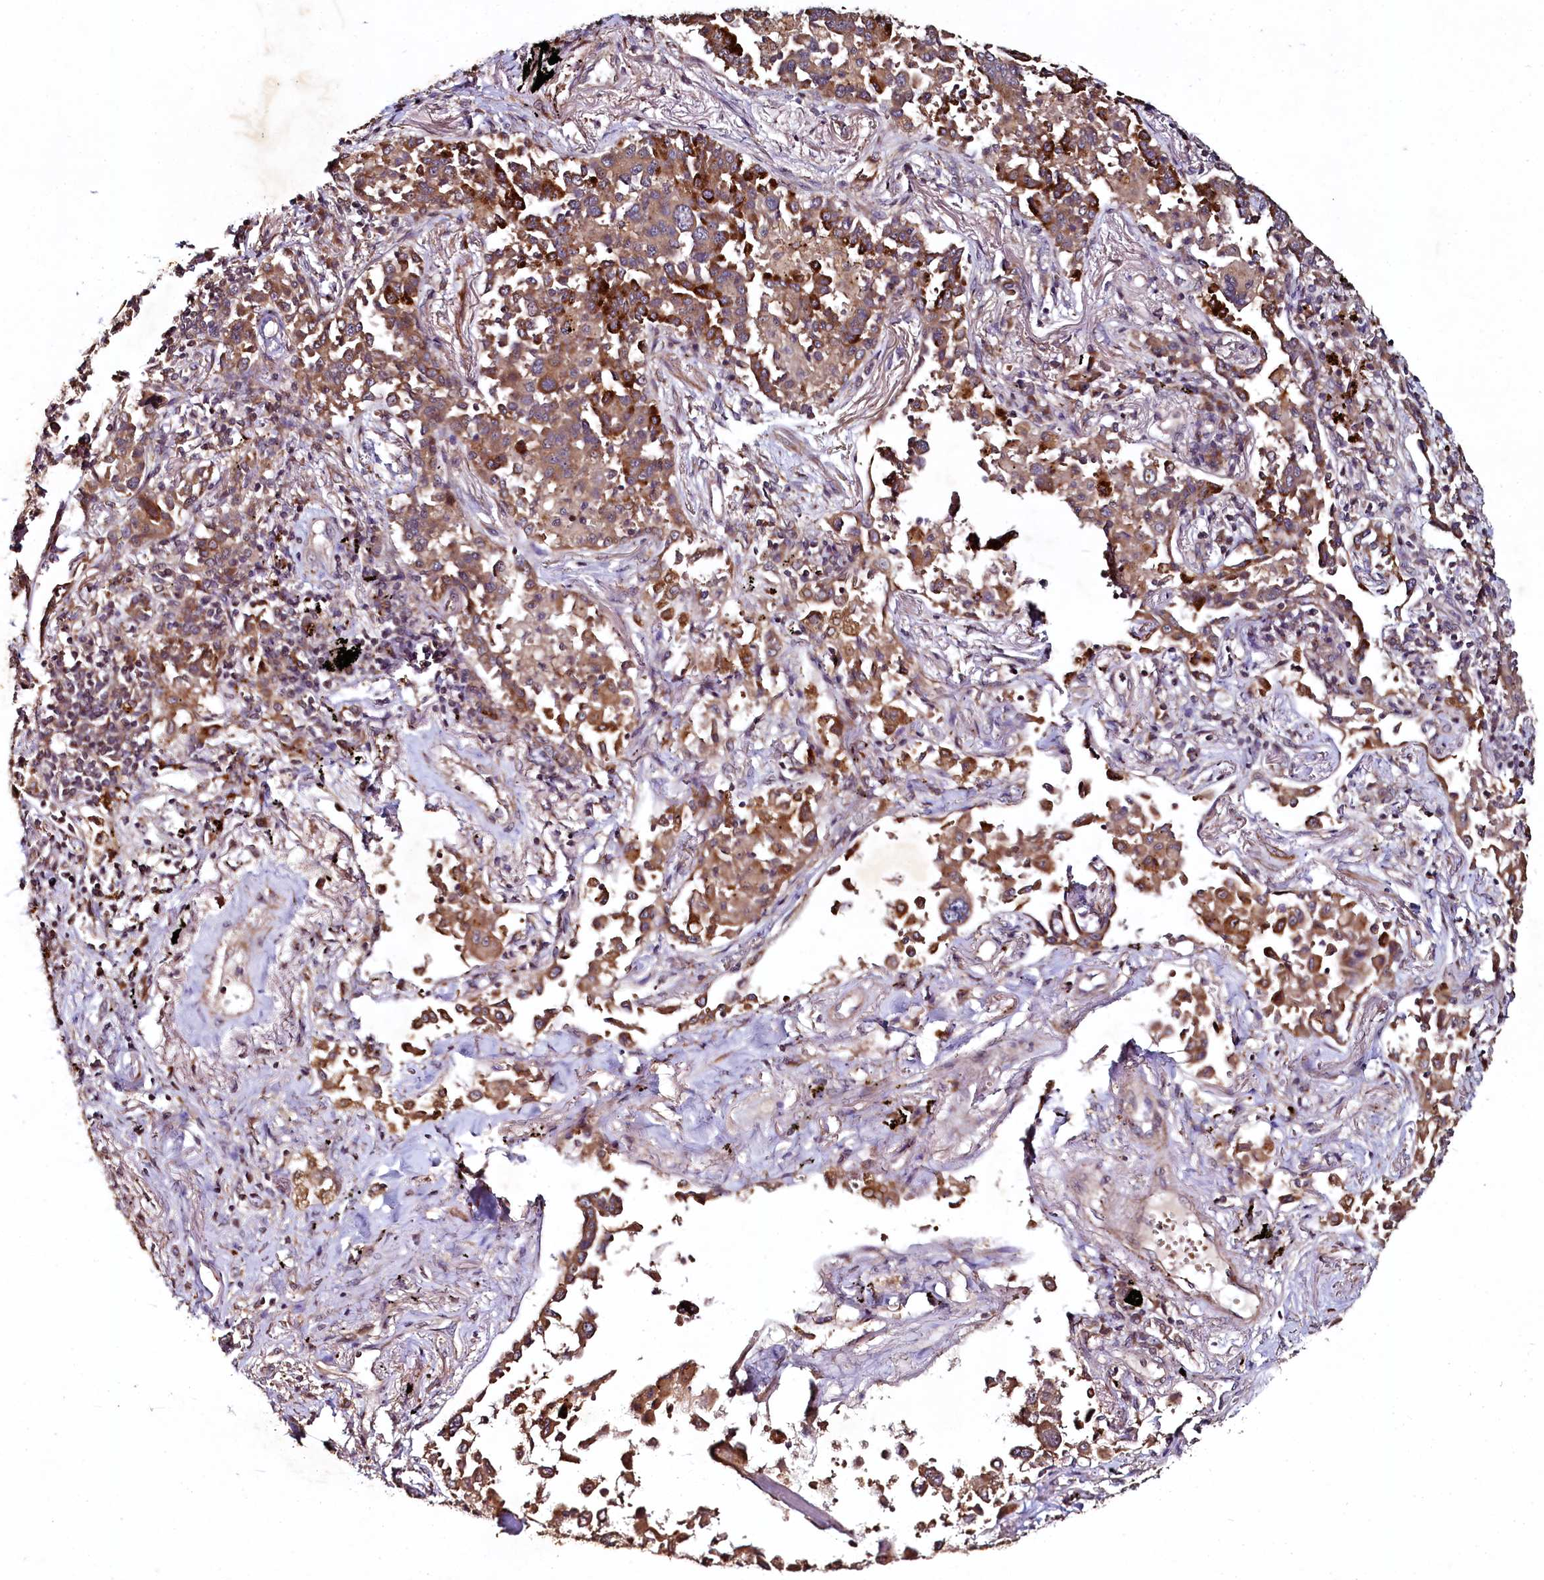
{"staining": {"intensity": "moderate", "quantity": ">75%", "location": "cytoplasmic/membranous"}, "tissue": "lung cancer", "cell_type": "Tumor cells", "image_type": "cancer", "snomed": [{"axis": "morphology", "description": "Adenocarcinoma, NOS"}, {"axis": "topography", "description": "Lung"}], "caption": "Approximately >75% of tumor cells in human lung cancer (adenocarcinoma) demonstrate moderate cytoplasmic/membranous protein expression as visualized by brown immunohistochemical staining.", "gene": "SEC24C", "patient": {"sex": "male", "age": 67}}